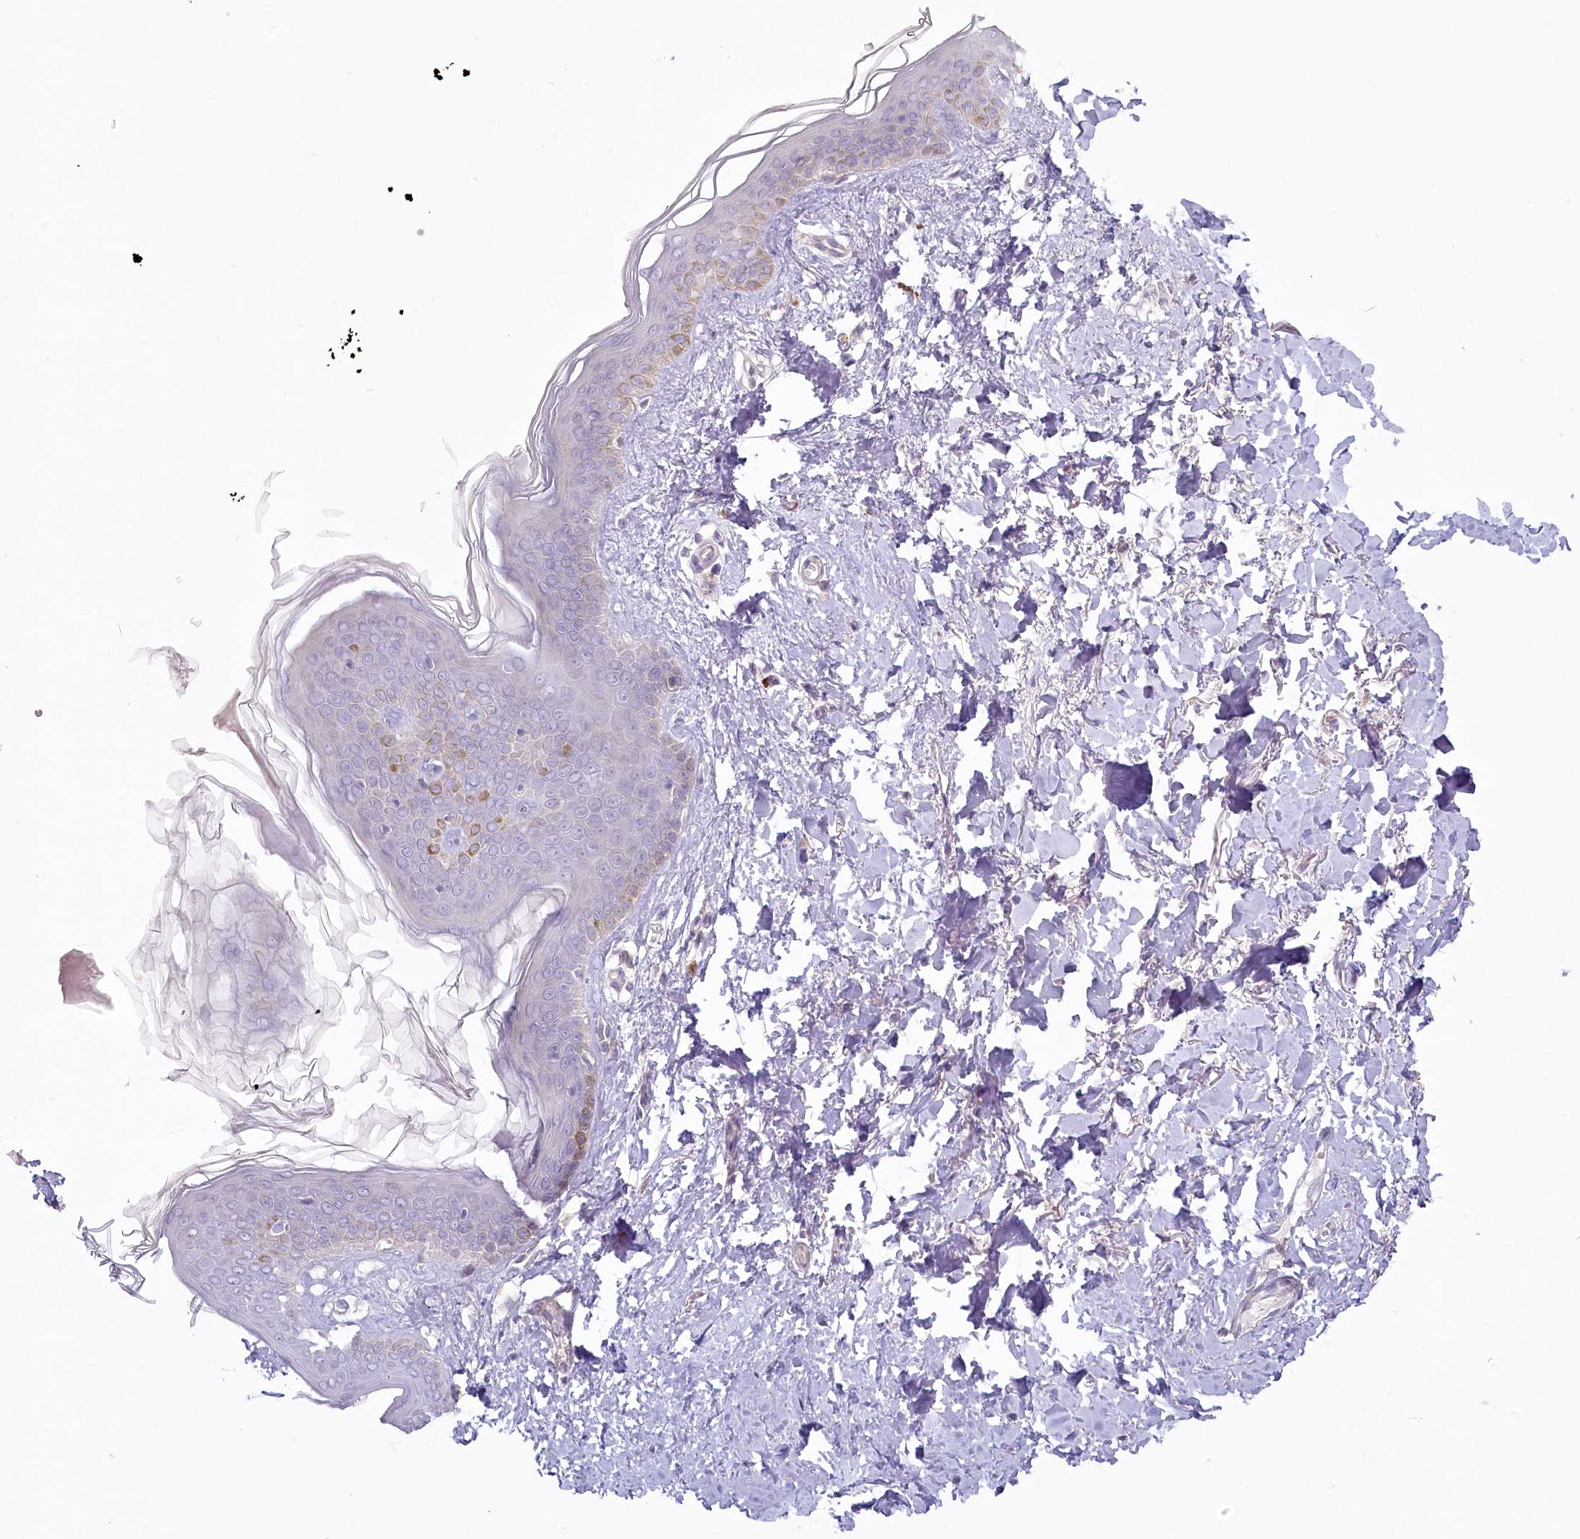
{"staining": {"intensity": "negative", "quantity": "none", "location": "none"}, "tissue": "skin", "cell_type": "Fibroblasts", "image_type": "normal", "snomed": [{"axis": "morphology", "description": "Normal tissue, NOS"}, {"axis": "topography", "description": "Skin"}], "caption": "An IHC histopathology image of benign skin is shown. There is no staining in fibroblasts of skin. (DAB (3,3'-diaminobenzidine) IHC, high magnification).", "gene": "USP11", "patient": {"sex": "female", "age": 46}}